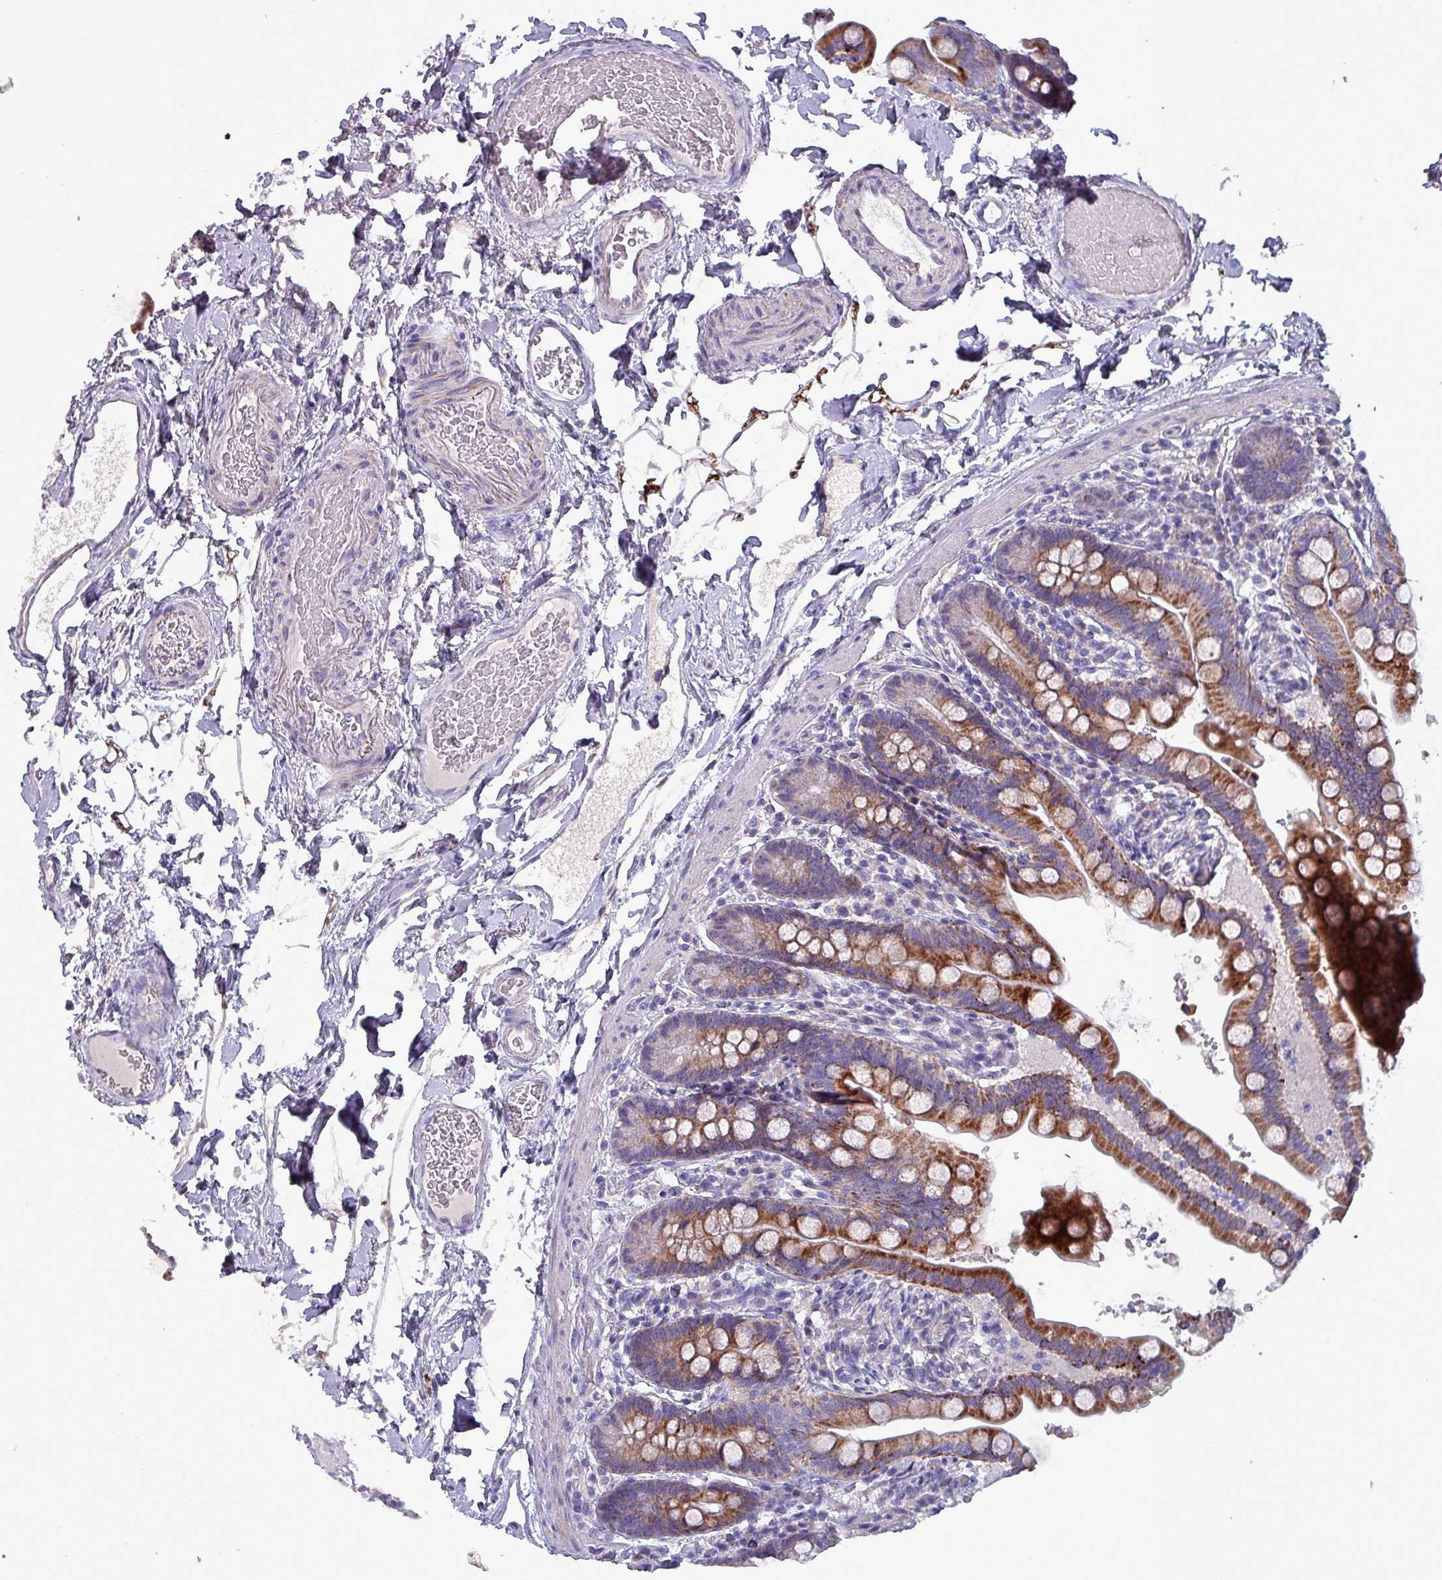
{"staining": {"intensity": "negative", "quantity": "none", "location": "none"}, "tissue": "colon", "cell_type": "Endothelial cells", "image_type": "normal", "snomed": [{"axis": "morphology", "description": "Normal tissue, NOS"}, {"axis": "topography", "description": "Smooth muscle"}, {"axis": "topography", "description": "Colon"}], "caption": "This is an IHC photomicrograph of unremarkable human colon. There is no staining in endothelial cells.", "gene": "HSD3B7", "patient": {"sex": "male", "age": 73}}